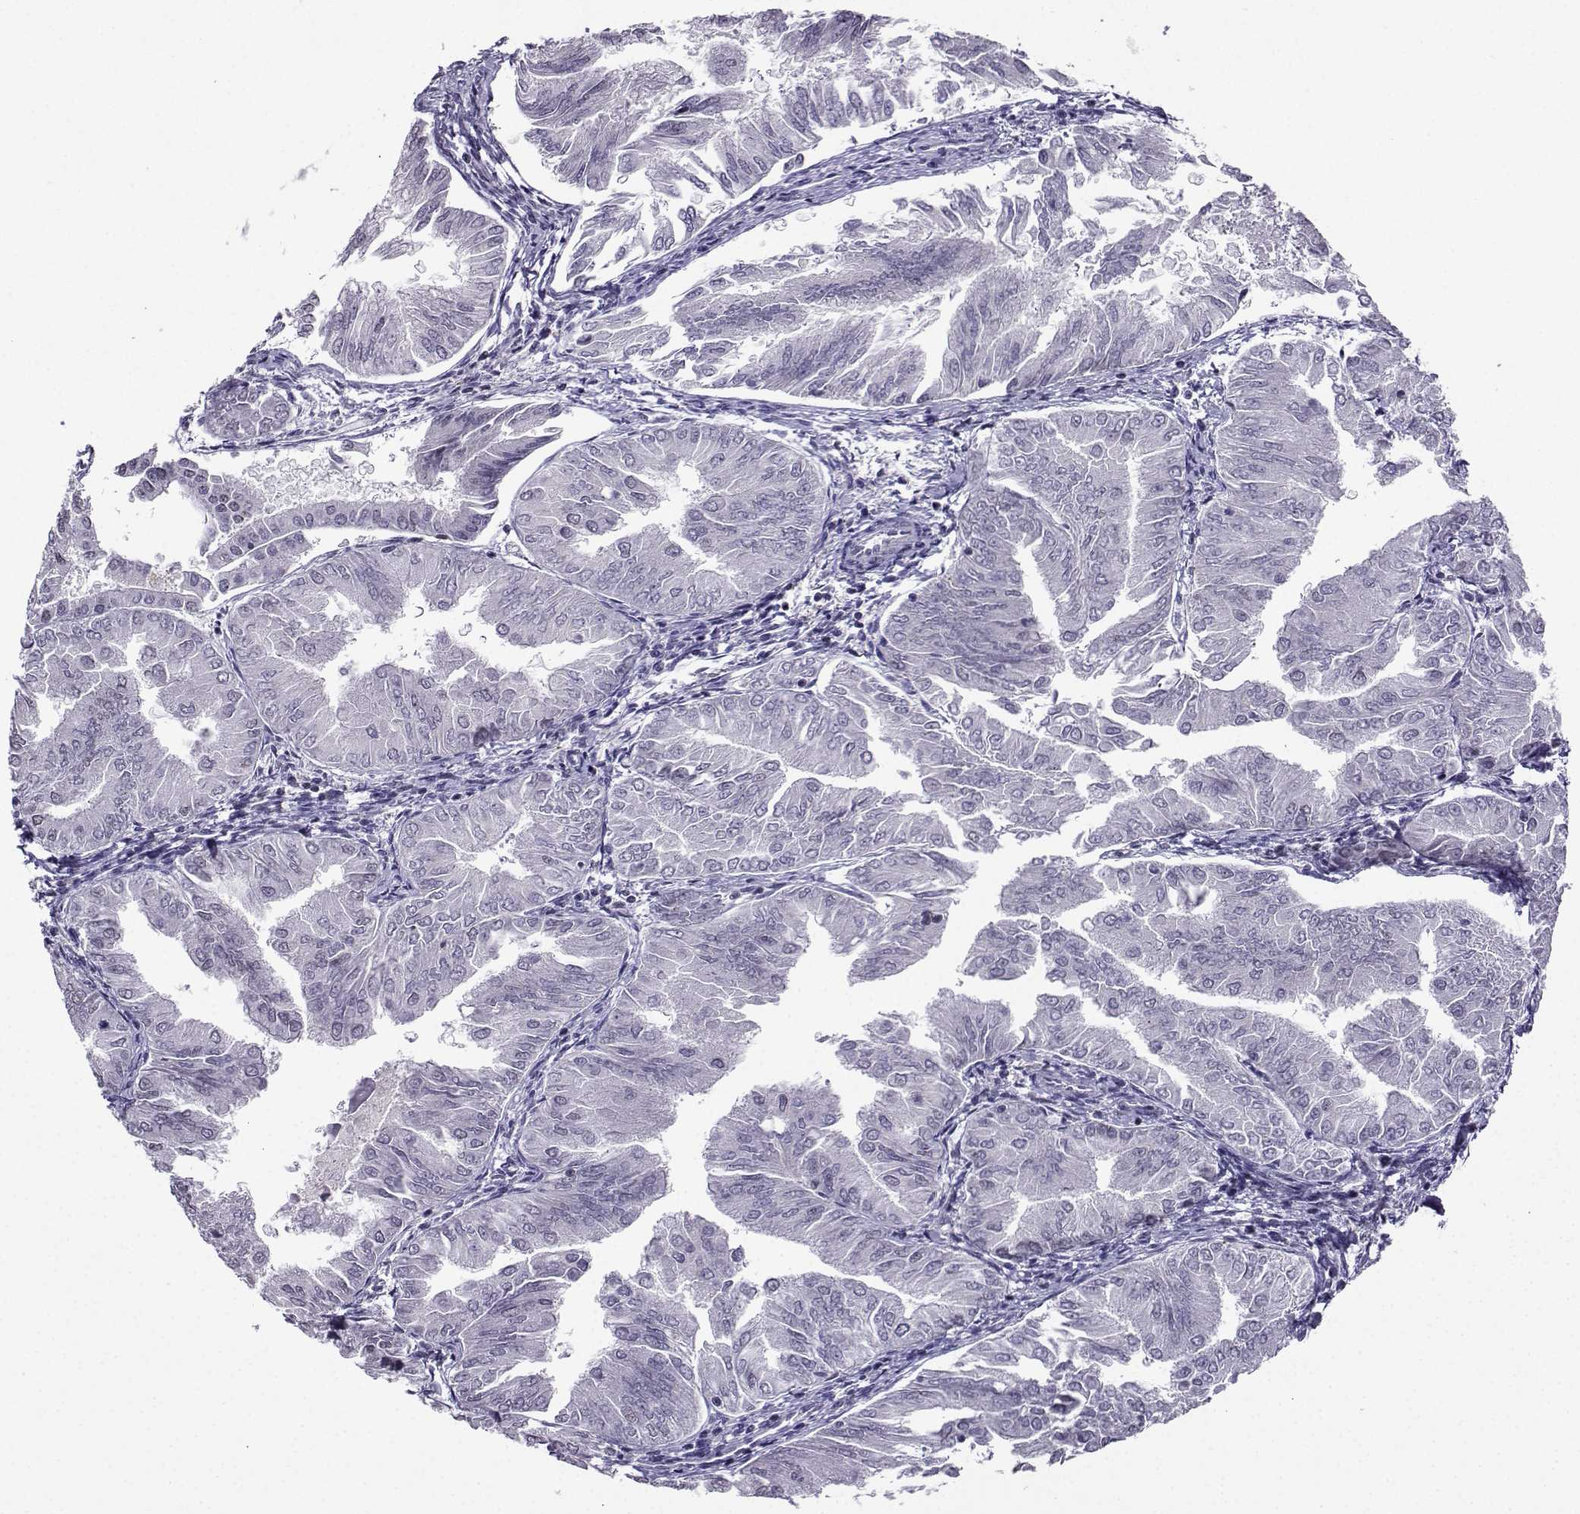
{"staining": {"intensity": "negative", "quantity": "none", "location": "none"}, "tissue": "endometrial cancer", "cell_type": "Tumor cells", "image_type": "cancer", "snomed": [{"axis": "morphology", "description": "Adenocarcinoma, NOS"}, {"axis": "topography", "description": "Endometrium"}], "caption": "IHC histopathology image of human endometrial cancer (adenocarcinoma) stained for a protein (brown), which displays no positivity in tumor cells. The staining was performed using DAB (3,3'-diaminobenzidine) to visualize the protein expression in brown, while the nuclei were stained in blue with hematoxylin (Magnification: 20x).", "gene": "LRFN2", "patient": {"sex": "female", "age": 53}}